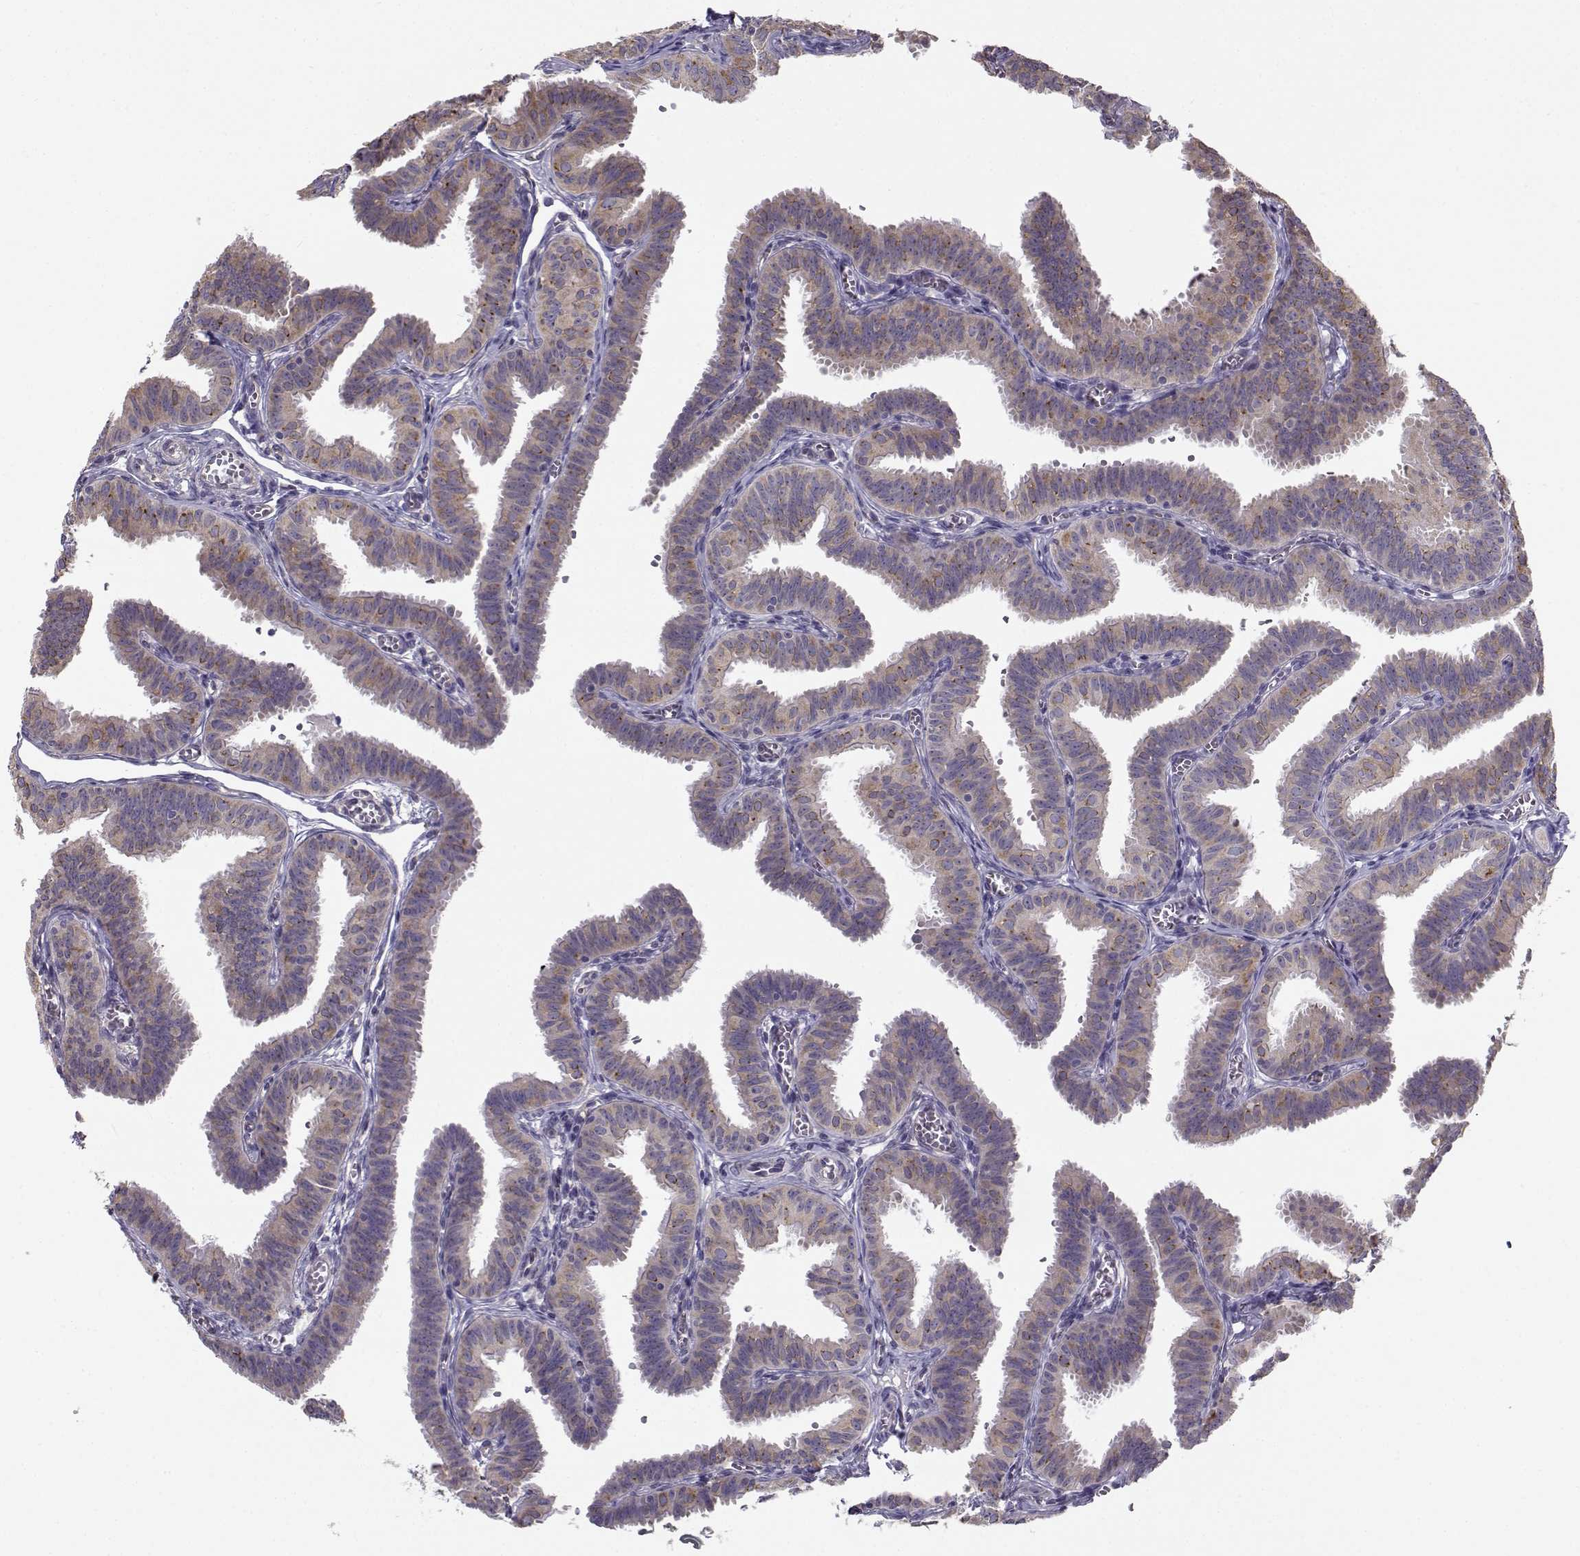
{"staining": {"intensity": "moderate", "quantity": ">75%", "location": "cytoplasmic/membranous"}, "tissue": "fallopian tube", "cell_type": "Glandular cells", "image_type": "normal", "snomed": [{"axis": "morphology", "description": "Normal tissue, NOS"}, {"axis": "topography", "description": "Fallopian tube"}], "caption": "Immunohistochemistry histopathology image of normal fallopian tube: human fallopian tube stained using immunohistochemistry reveals medium levels of moderate protein expression localized specifically in the cytoplasmic/membranous of glandular cells, appearing as a cytoplasmic/membranous brown color.", "gene": "BEND6", "patient": {"sex": "female", "age": 25}}